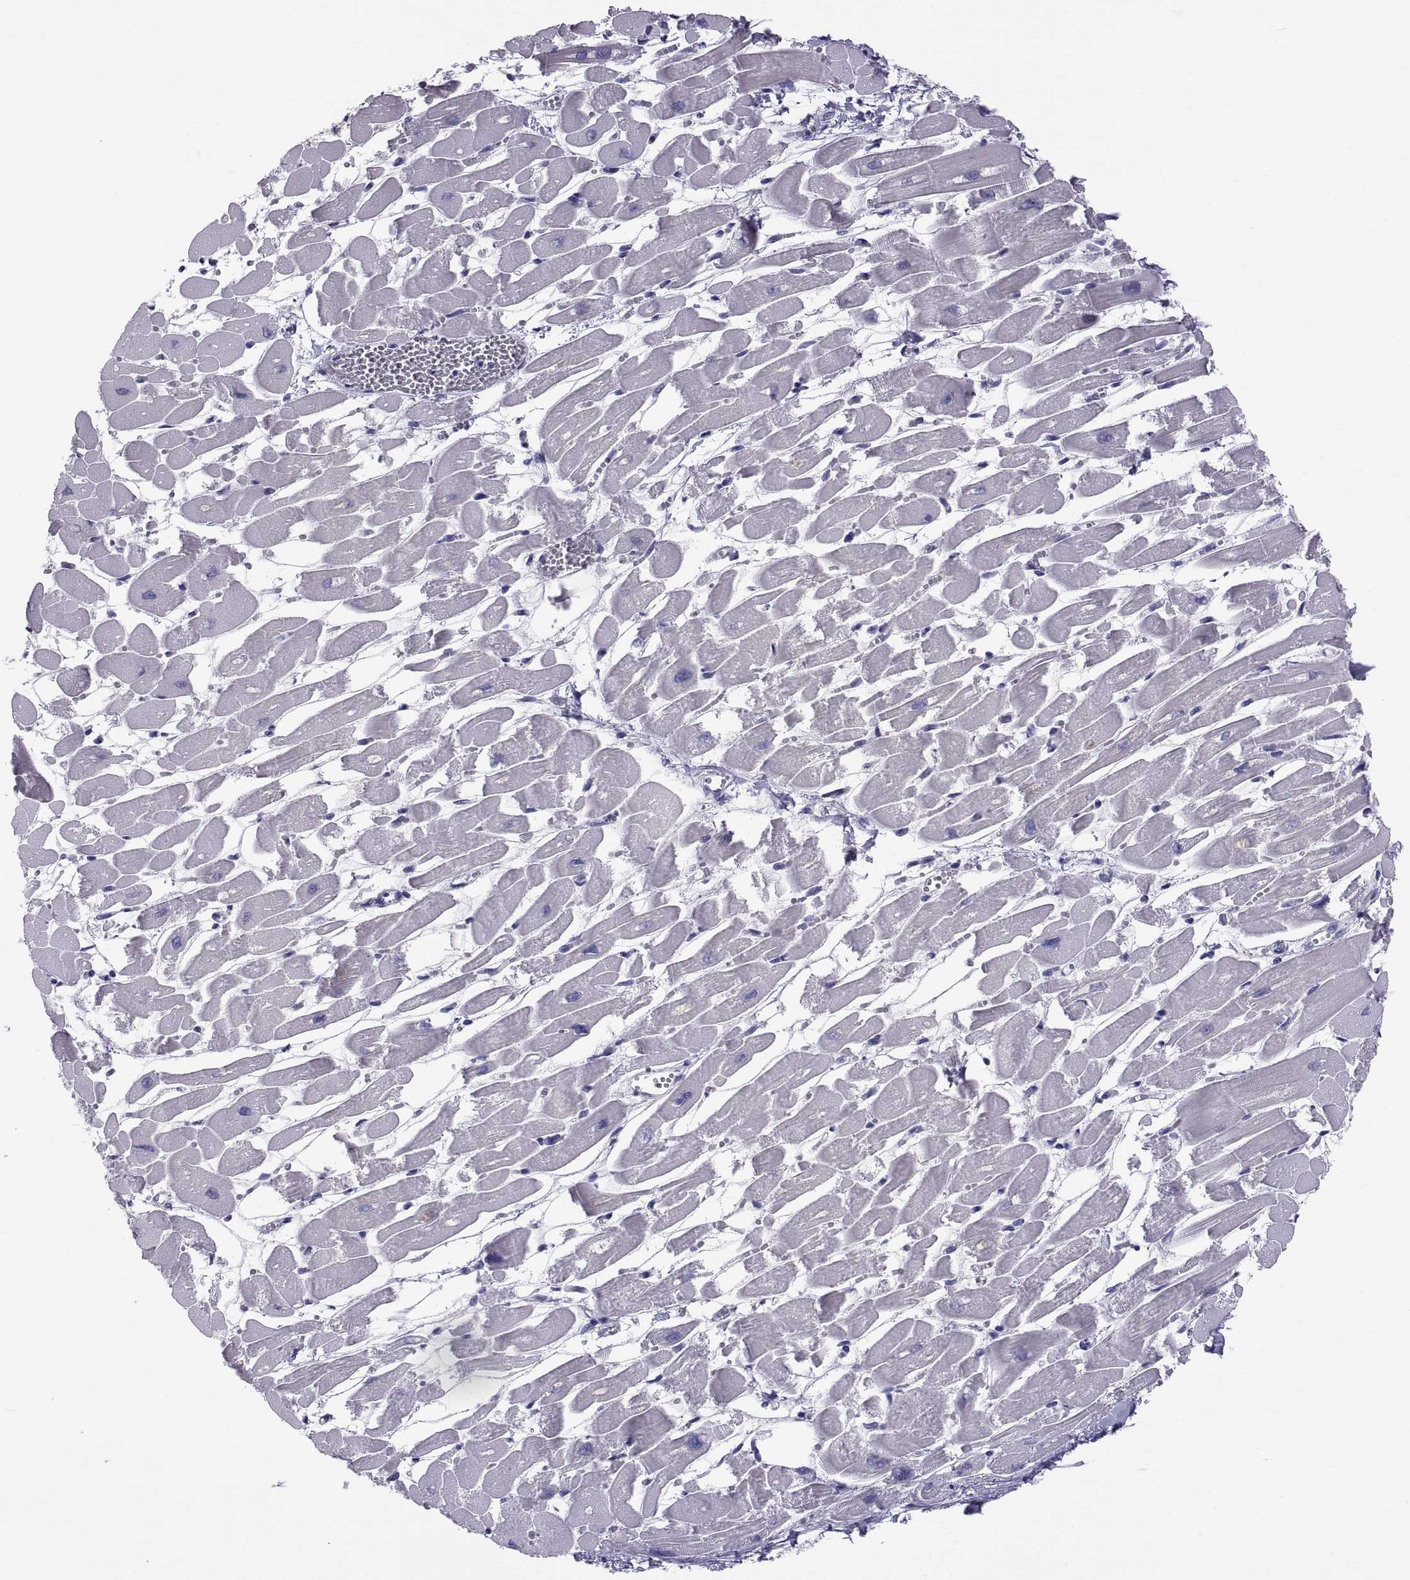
{"staining": {"intensity": "negative", "quantity": "none", "location": "none"}, "tissue": "heart muscle", "cell_type": "Cardiomyocytes", "image_type": "normal", "snomed": [{"axis": "morphology", "description": "Normal tissue, NOS"}, {"axis": "topography", "description": "Heart"}], "caption": "Immunohistochemistry micrograph of normal heart muscle stained for a protein (brown), which displays no positivity in cardiomyocytes. The staining was performed using DAB (3,3'-diaminobenzidine) to visualize the protein expression in brown, while the nuclei were stained in blue with hematoxylin (Magnification: 20x).", "gene": "RNASE12", "patient": {"sex": "female", "age": 52}}